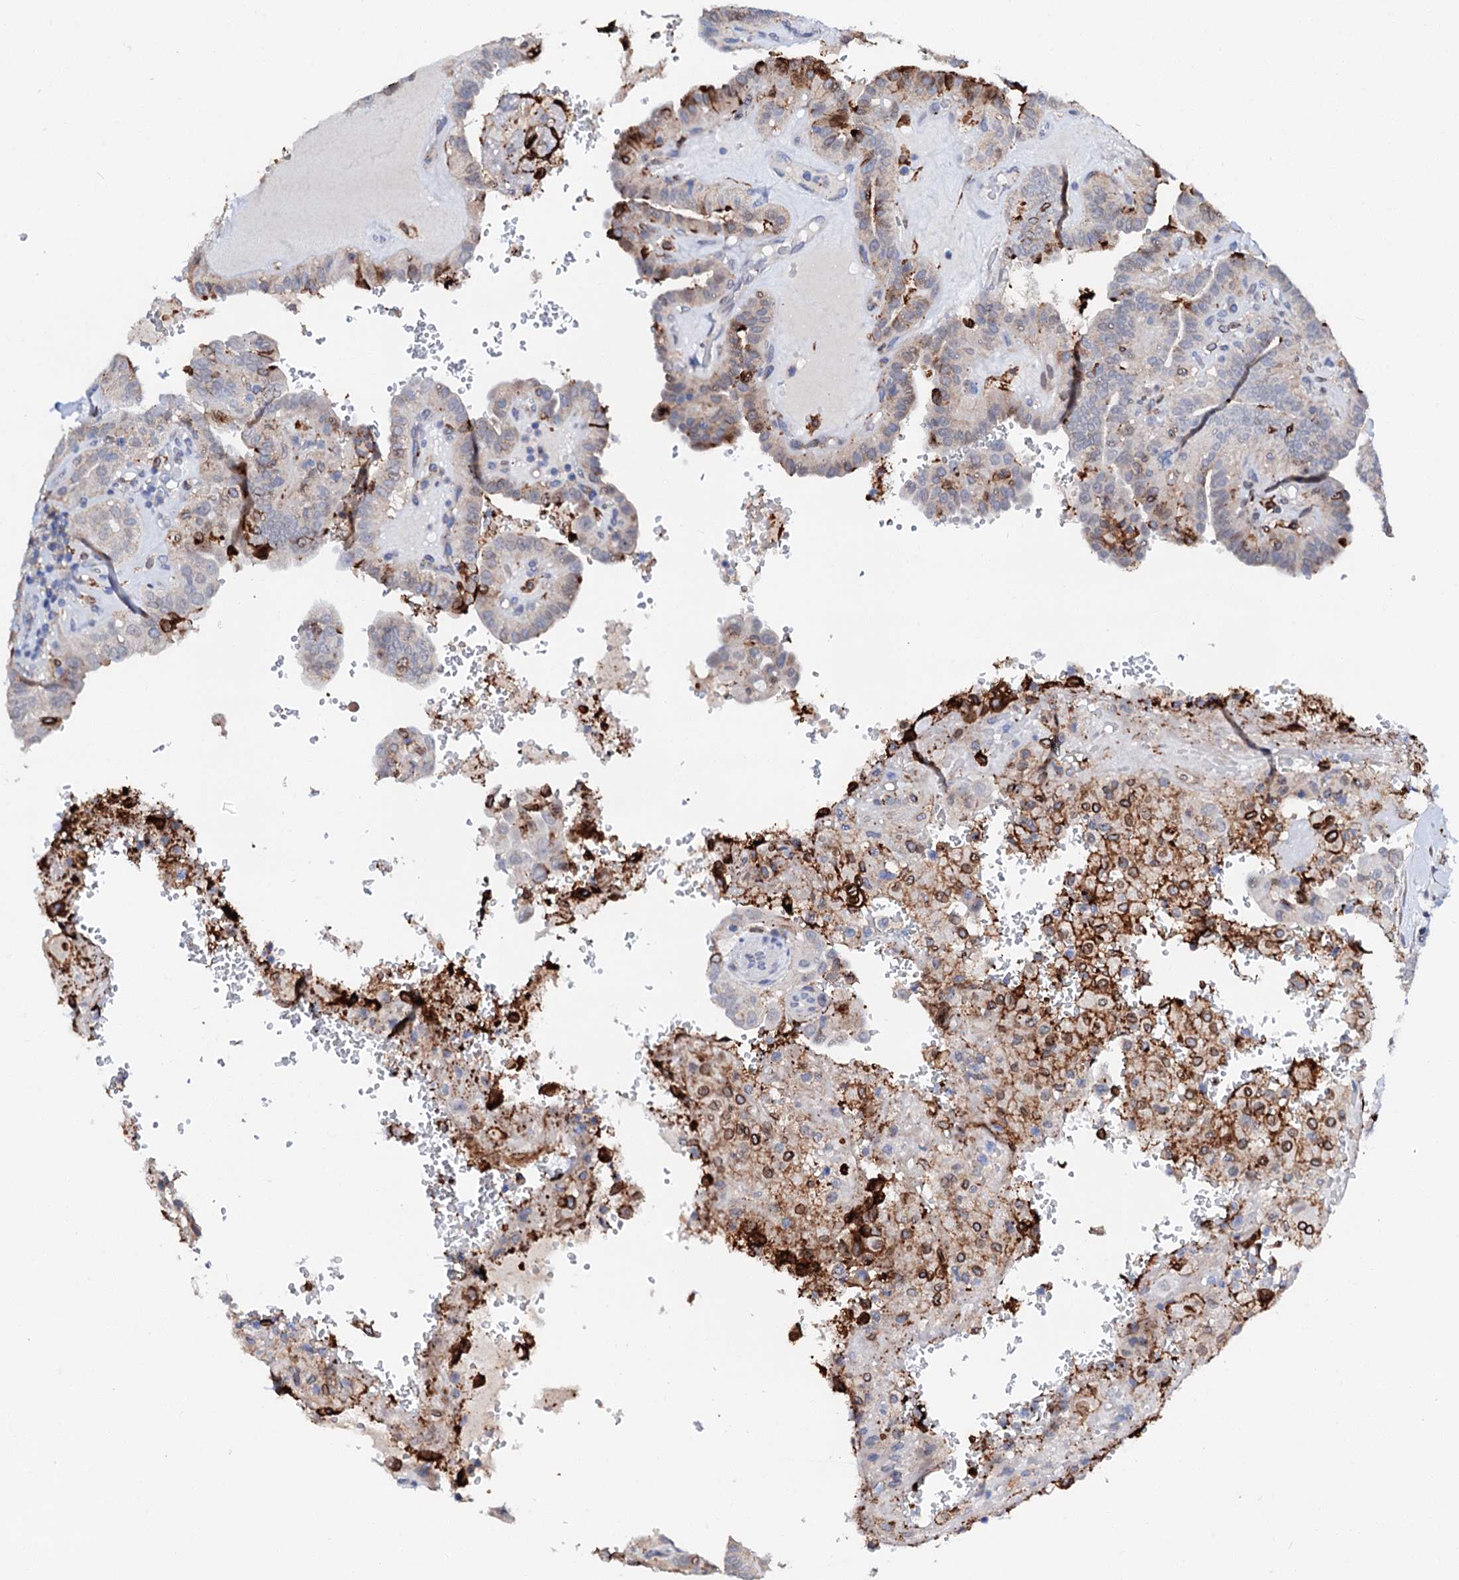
{"staining": {"intensity": "strong", "quantity": "<25%", "location": "cytoplasmic/membranous"}, "tissue": "thyroid cancer", "cell_type": "Tumor cells", "image_type": "cancer", "snomed": [{"axis": "morphology", "description": "Papillary adenocarcinoma, NOS"}, {"axis": "topography", "description": "Thyroid gland"}], "caption": "Human papillary adenocarcinoma (thyroid) stained with a protein marker reveals strong staining in tumor cells.", "gene": "MED13L", "patient": {"sex": "male", "age": 77}}